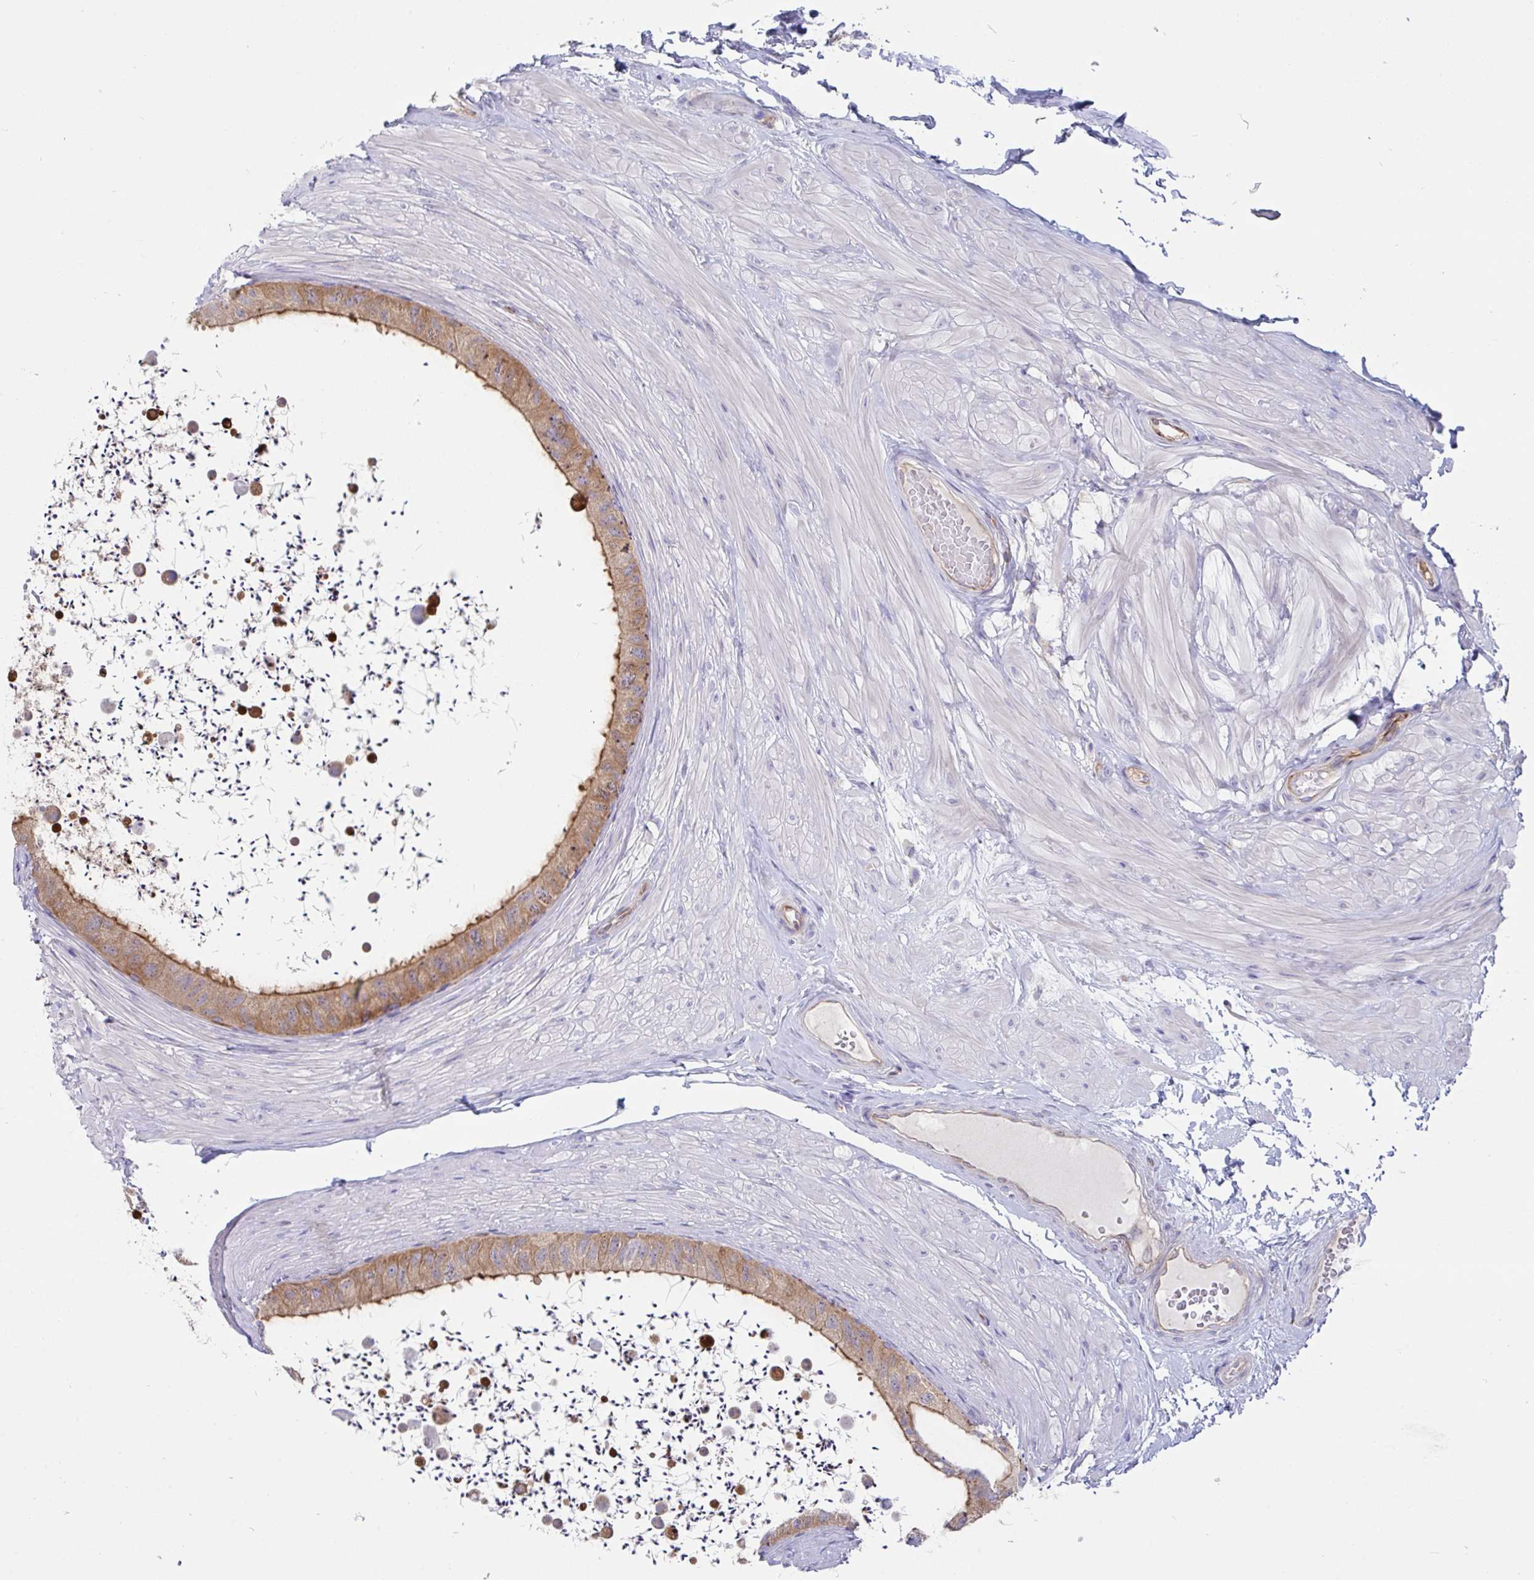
{"staining": {"intensity": "moderate", "quantity": ">75%", "location": "cytoplasmic/membranous"}, "tissue": "epididymis", "cell_type": "Glandular cells", "image_type": "normal", "snomed": [{"axis": "morphology", "description": "Normal tissue, NOS"}, {"axis": "topography", "description": "Epididymis"}, {"axis": "topography", "description": "Peripheral nerve tissue"}], "caption": "The image demonstrates immunohistochemical staining of unremarkable epididymis. There is moderate cytoplasmic/membranous expression is present in approximately >75% of glandular cells.", "gene": "YARS2", "patient": {"sex": "male", "age": 32}}